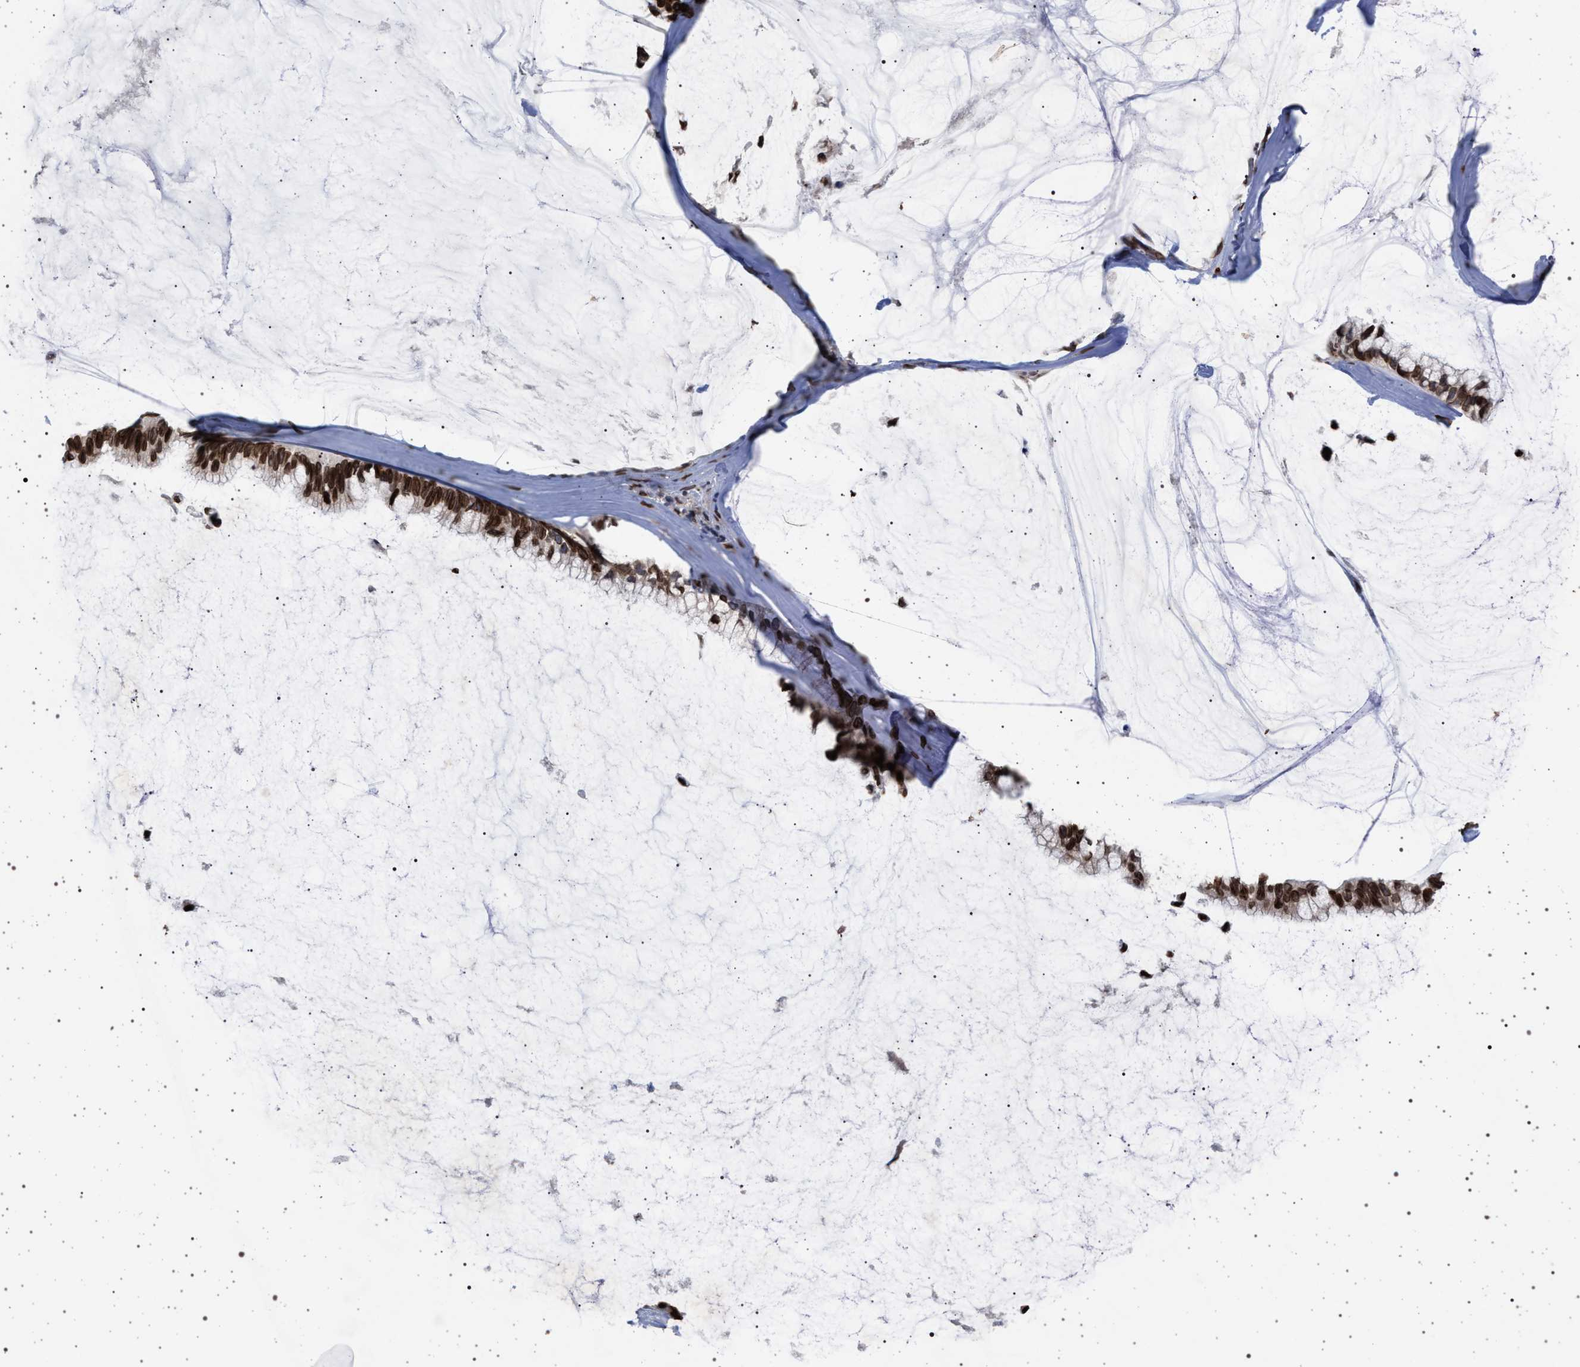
{"staining": {"intensity": "strong", "quantity": ">75%", "location": "nuclear"}, "tissue": "ovarian cancer", "cell_type": "Tumor cells", "image_type": "cancer", "snomed": [{"axis": "morphology", "description": "Cystadenocarcinoma, mucinous, NOS"}, {"axis": "topography", "description": "Ovary"}], "caption": "This is a micrograph of IHC staining of ovarian cancer (mucinous cystadenocarcinoma), which shows strong expression in the nuclear of tumor cells.", "gene": "ING2", "patient": {"sex": "female", "age": 39}}